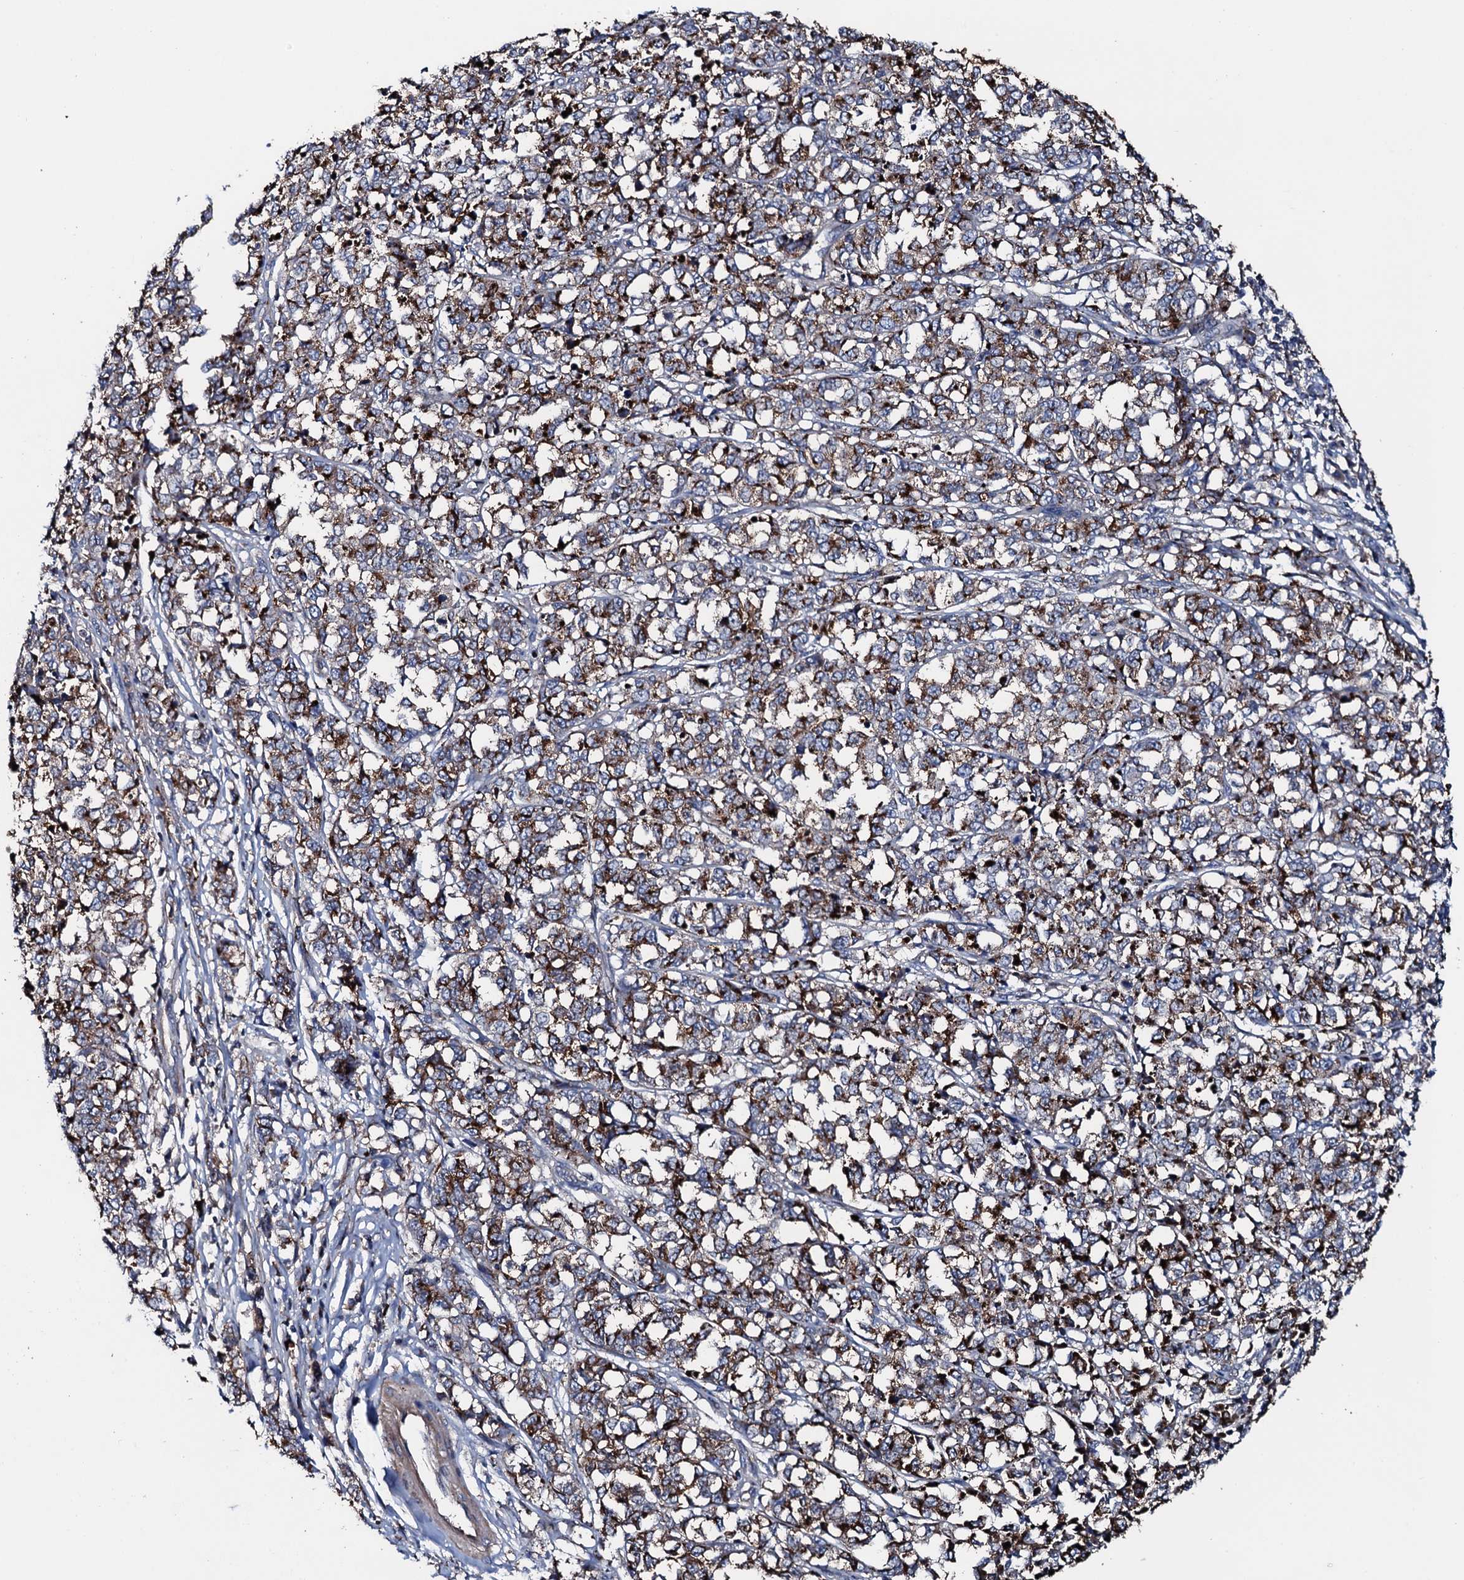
{"staining": {"intensity": "strong", "quantity": "25%-75%", "location": "cytoplasmic/membranous"}, "tissue": "melanoma", "cell_type": "Tumor cells", "image_type": "cancer", "snomed": [{"axis": "morphology", "description": "Malignant melanoma, NOS"}, {"axis": "topography", "description": "Skin"}], "caption": "Malignant melanoma stained with immunohistochemistry displays strong cytoplasmic/membranous positivity in approximately 25%-75% of tumor cells.", "gene": "NEK1", "patient": {"sex": "female", "age": 72}}